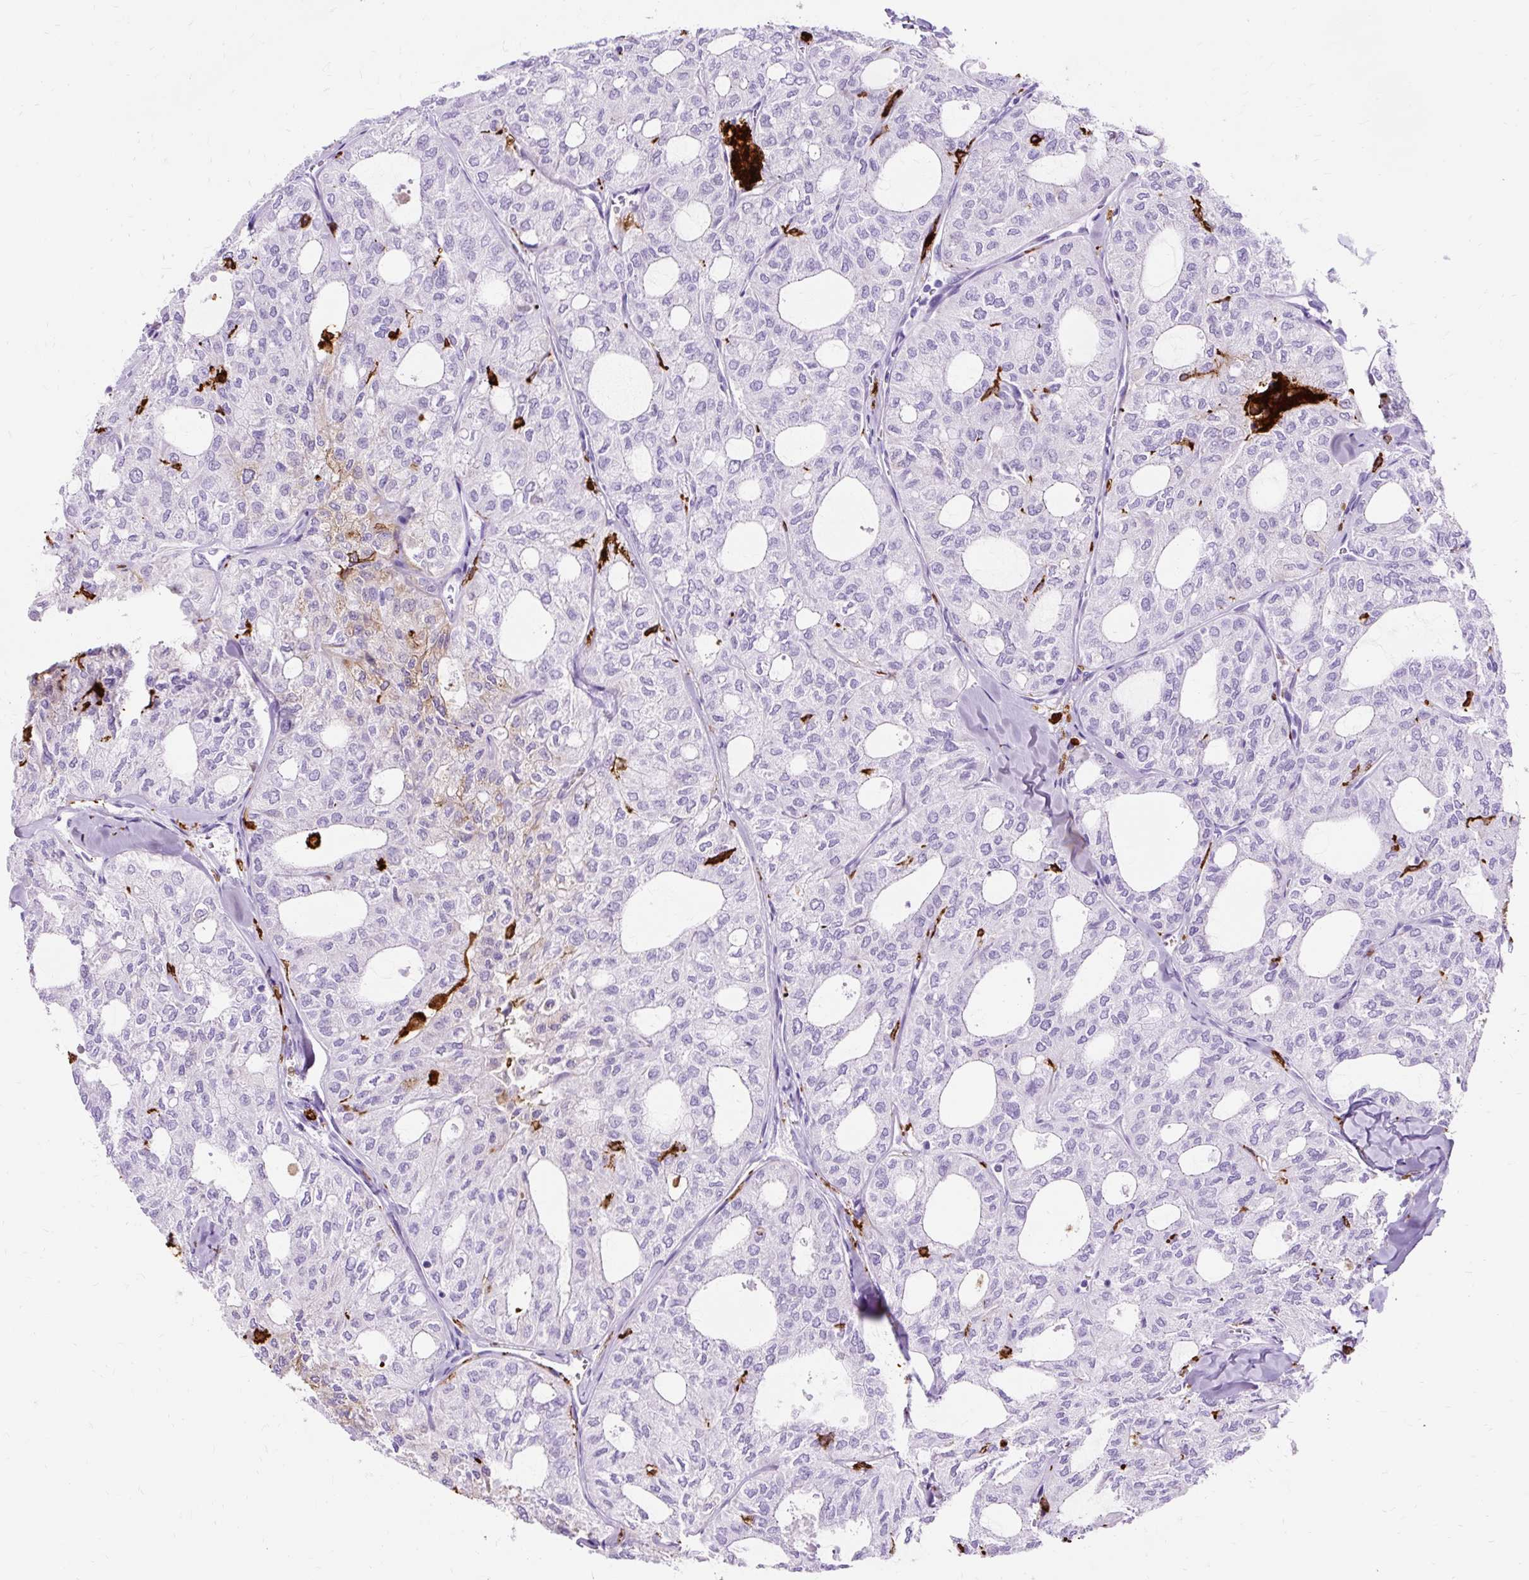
{"staining": {"intensity": "moderate", "quantity": "<25%", "location": "cytoplasmic/membranous"}, "tissue": "thyroid cancer", "cell_type": "Tumor cells", "image_type": "cancer", "snomed": [{"axis": "morphology", "description": "Follicular adenoma carcinoma, NOS"}, {"axis": "topography", "description": "Thyroid gland"}], "caption": "Immunohistochemical staining of follicular adenoma carcinoma (thyroid) reveals low levels of moderate cytoplasmic/membranous staining in approximately <25% of tumor cells. (DAB (3,3'-diaminobenzidine) IHC, brown staining for protein, blue staining for nuclei).", "gene": "HLA-DRA", "patient": {"sex": "male", "age": 75}}